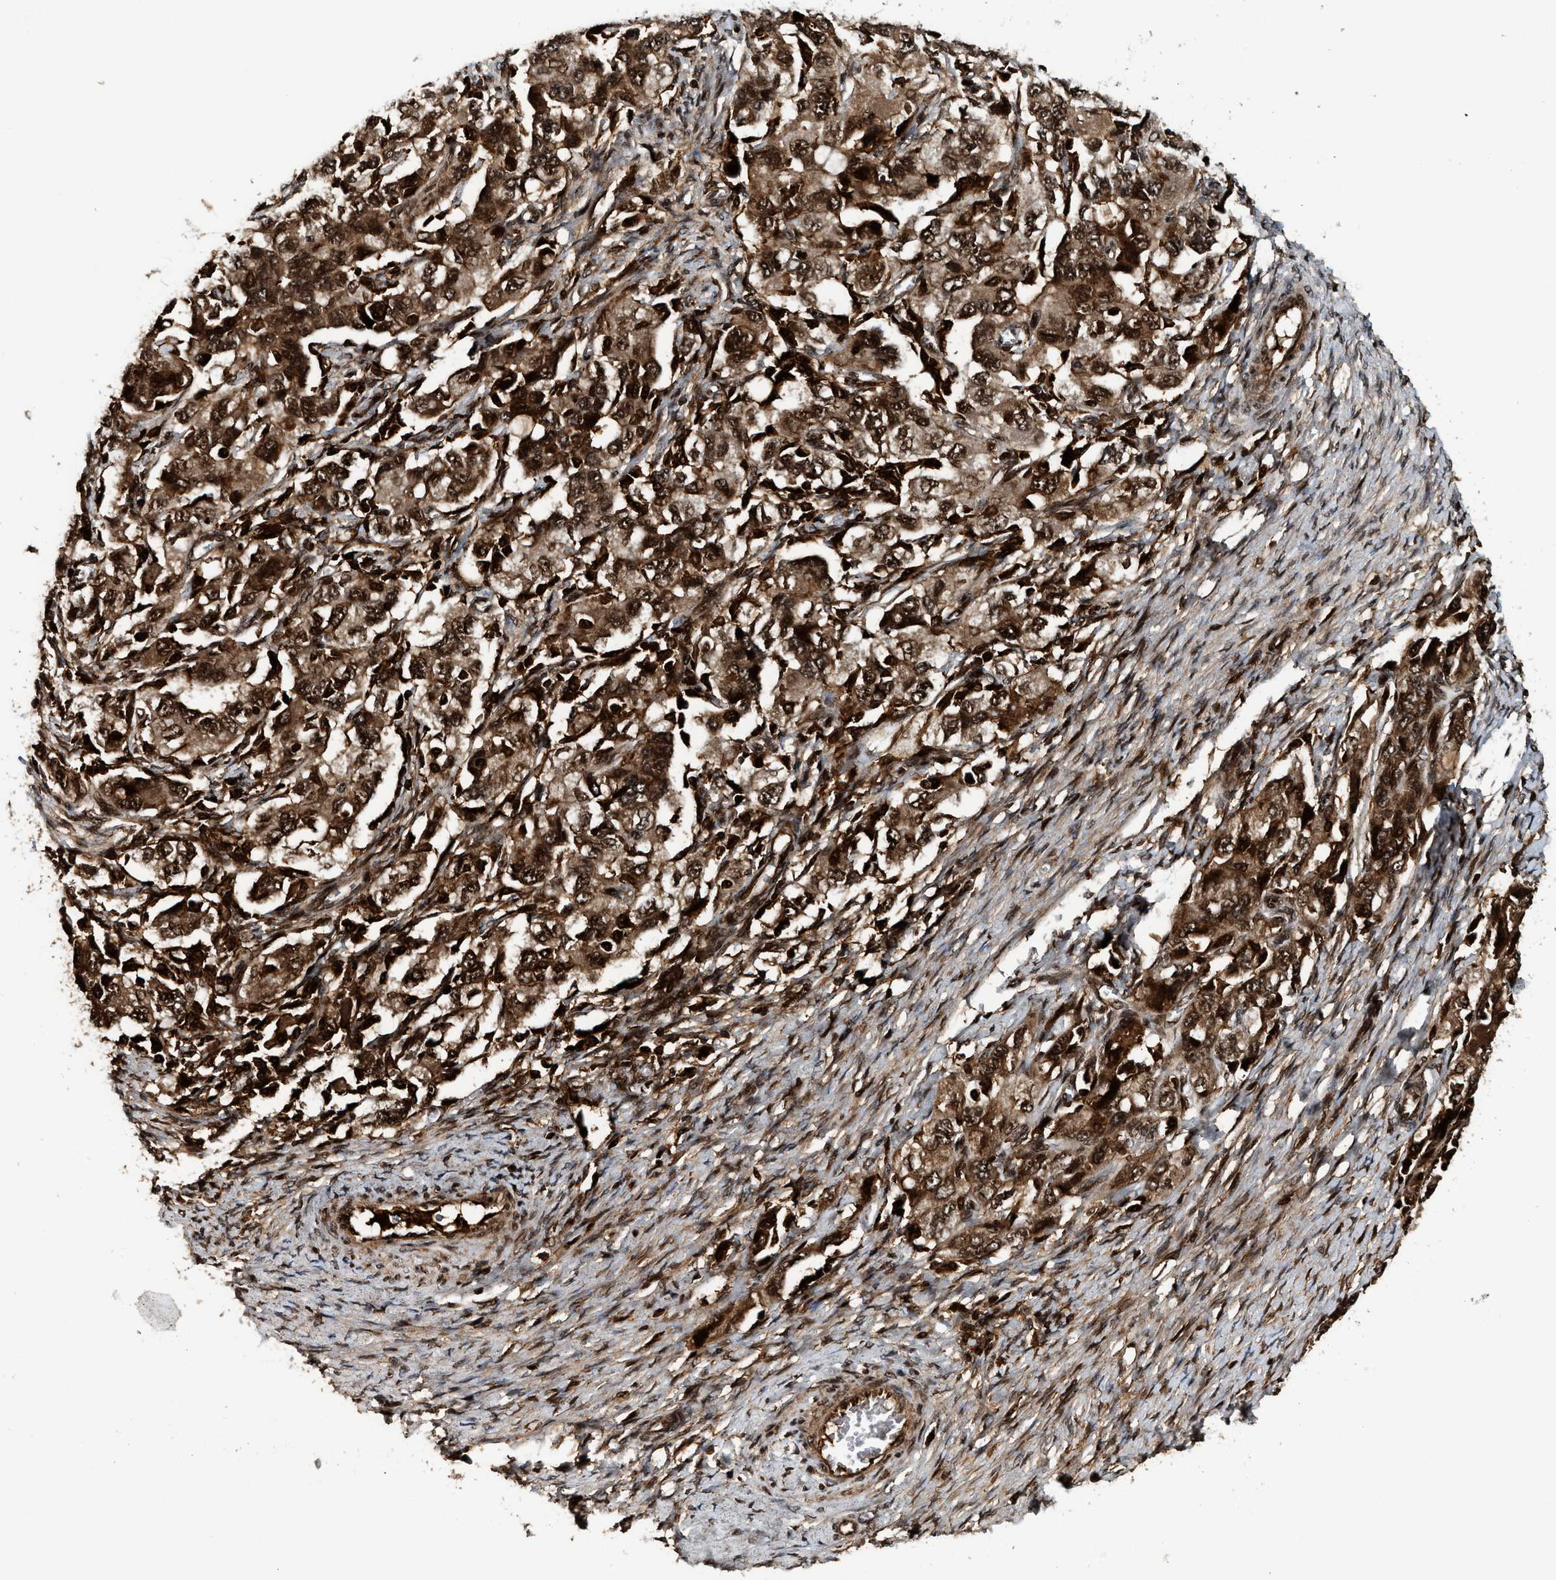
{"staining": {"intensity": "strong", "quantity": ">75%", "location": "cytoplasmic/membranous,nuclear"}, "tissue": "ovarian cancer", "cell_type": "Tumor cells", "image_type": "cancer", "snomed": [{"axis": "morphology", "description": "Carcinoma, NOS"}, {"axis": "morphology", "description": "Cystadenocarcinoma, serous, NOS"}, {"axis": "topography", "description": "Ovary"}], "caption": "A brown stain labels strong cytoplasmic/membranous and nuclear staining of a protein in ovarian cancer (serous cystadenocarcinoma) tumor cells.", "gene": "MDM2", "patient": {"sex": "female", "age": 69}}